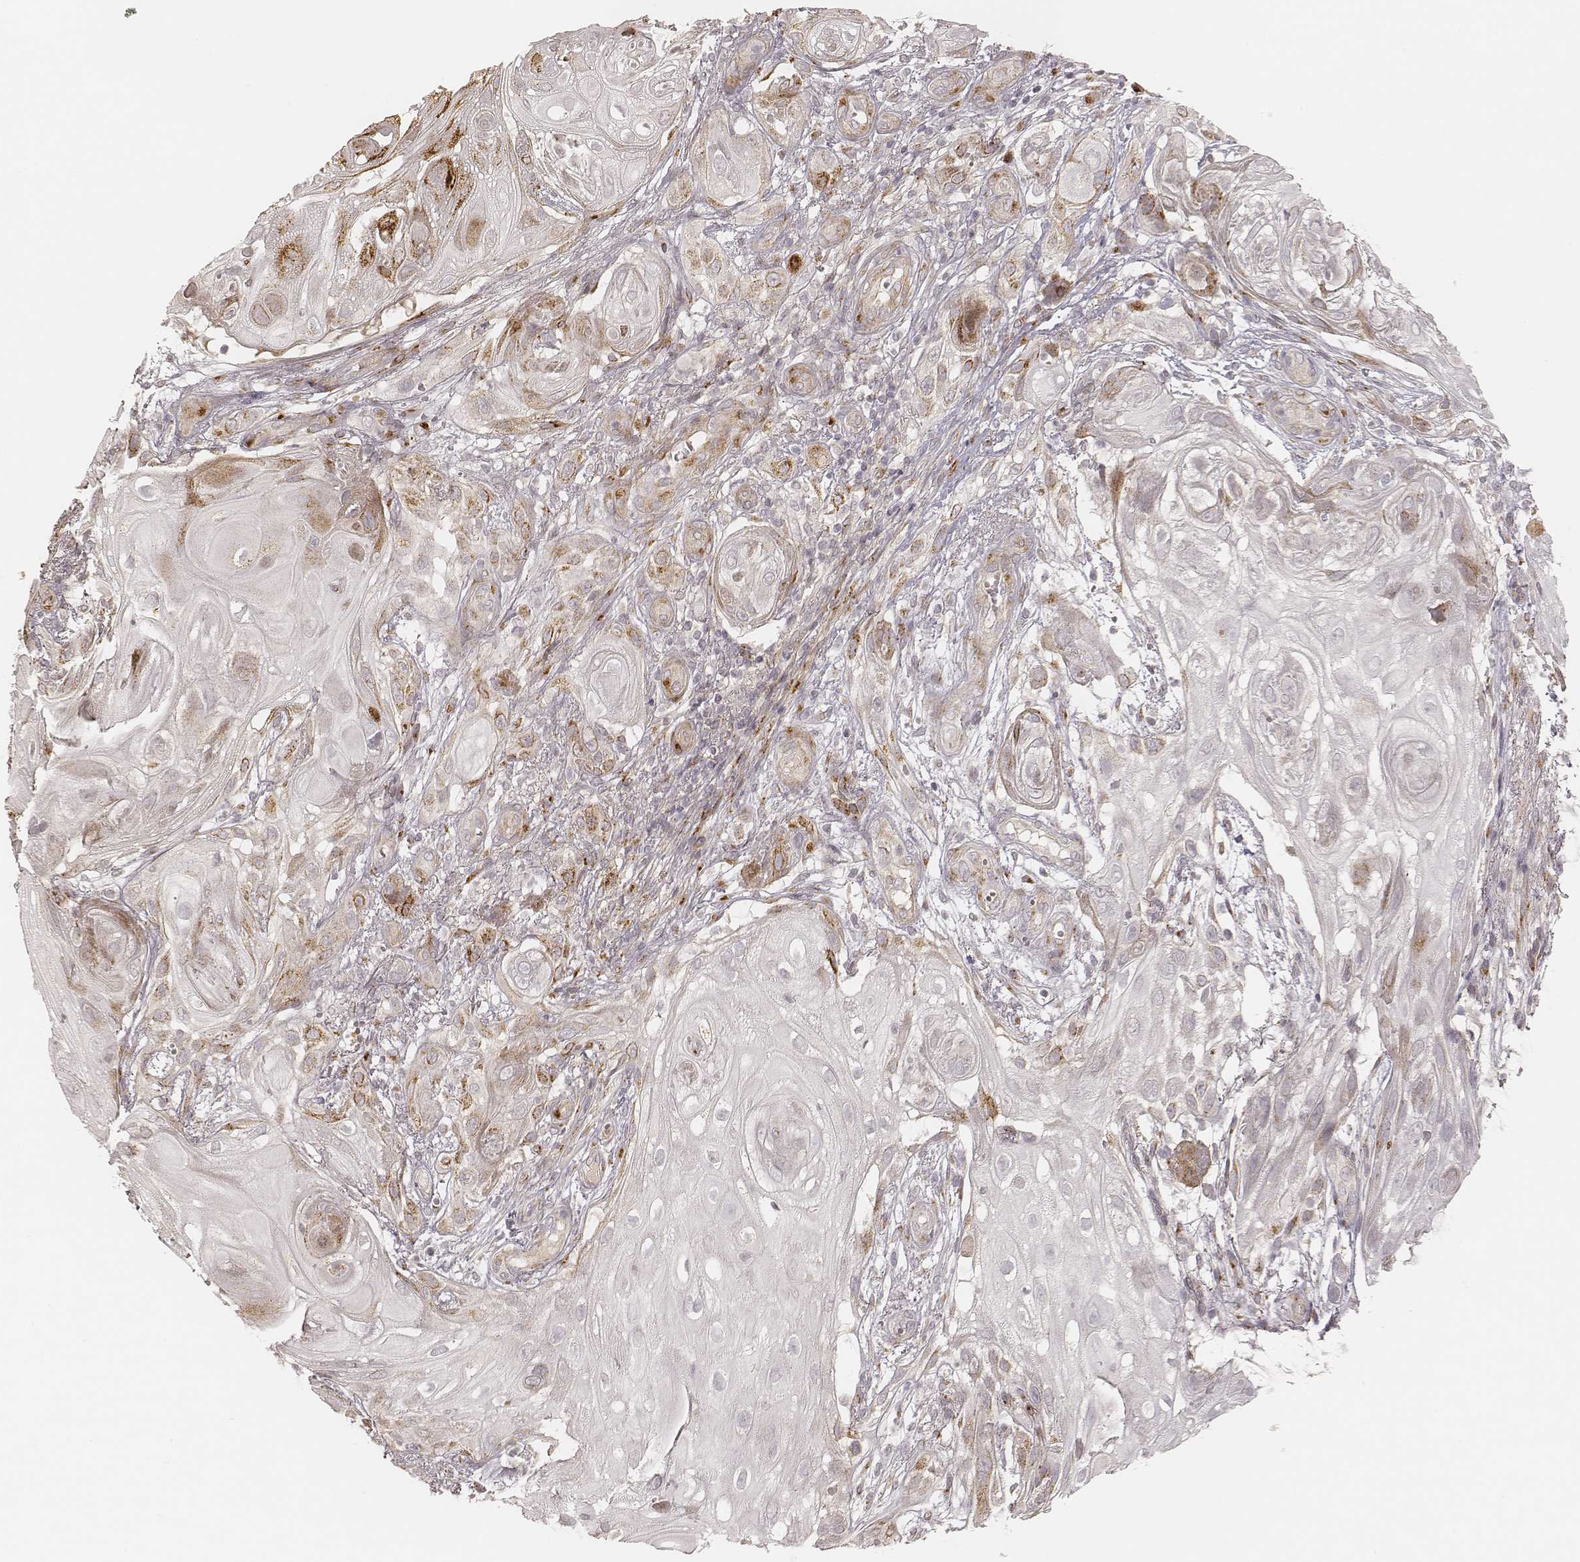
{"staining": {"intensity": "strong", "quantity": "<25%", "location": "cytoplasmic/membranous"}, "tissue": "skin cancer", "cell_type": "Tumor cells", "image_type": "cancer", "snomed": [{"axis": "morphology", "description": "Squamous cell carcinoma, NOS"}, {"axis": "topography", "description": "Skin"}], "caption": "Immunohistochemistry (IHC) (DAB) staining of skin cancer reveals strong cytoplasmic/membranous protein expression in about <25% of tumor cells.", "gene": "GORASP2", "patient": {"sex": "male", "age": 62}}